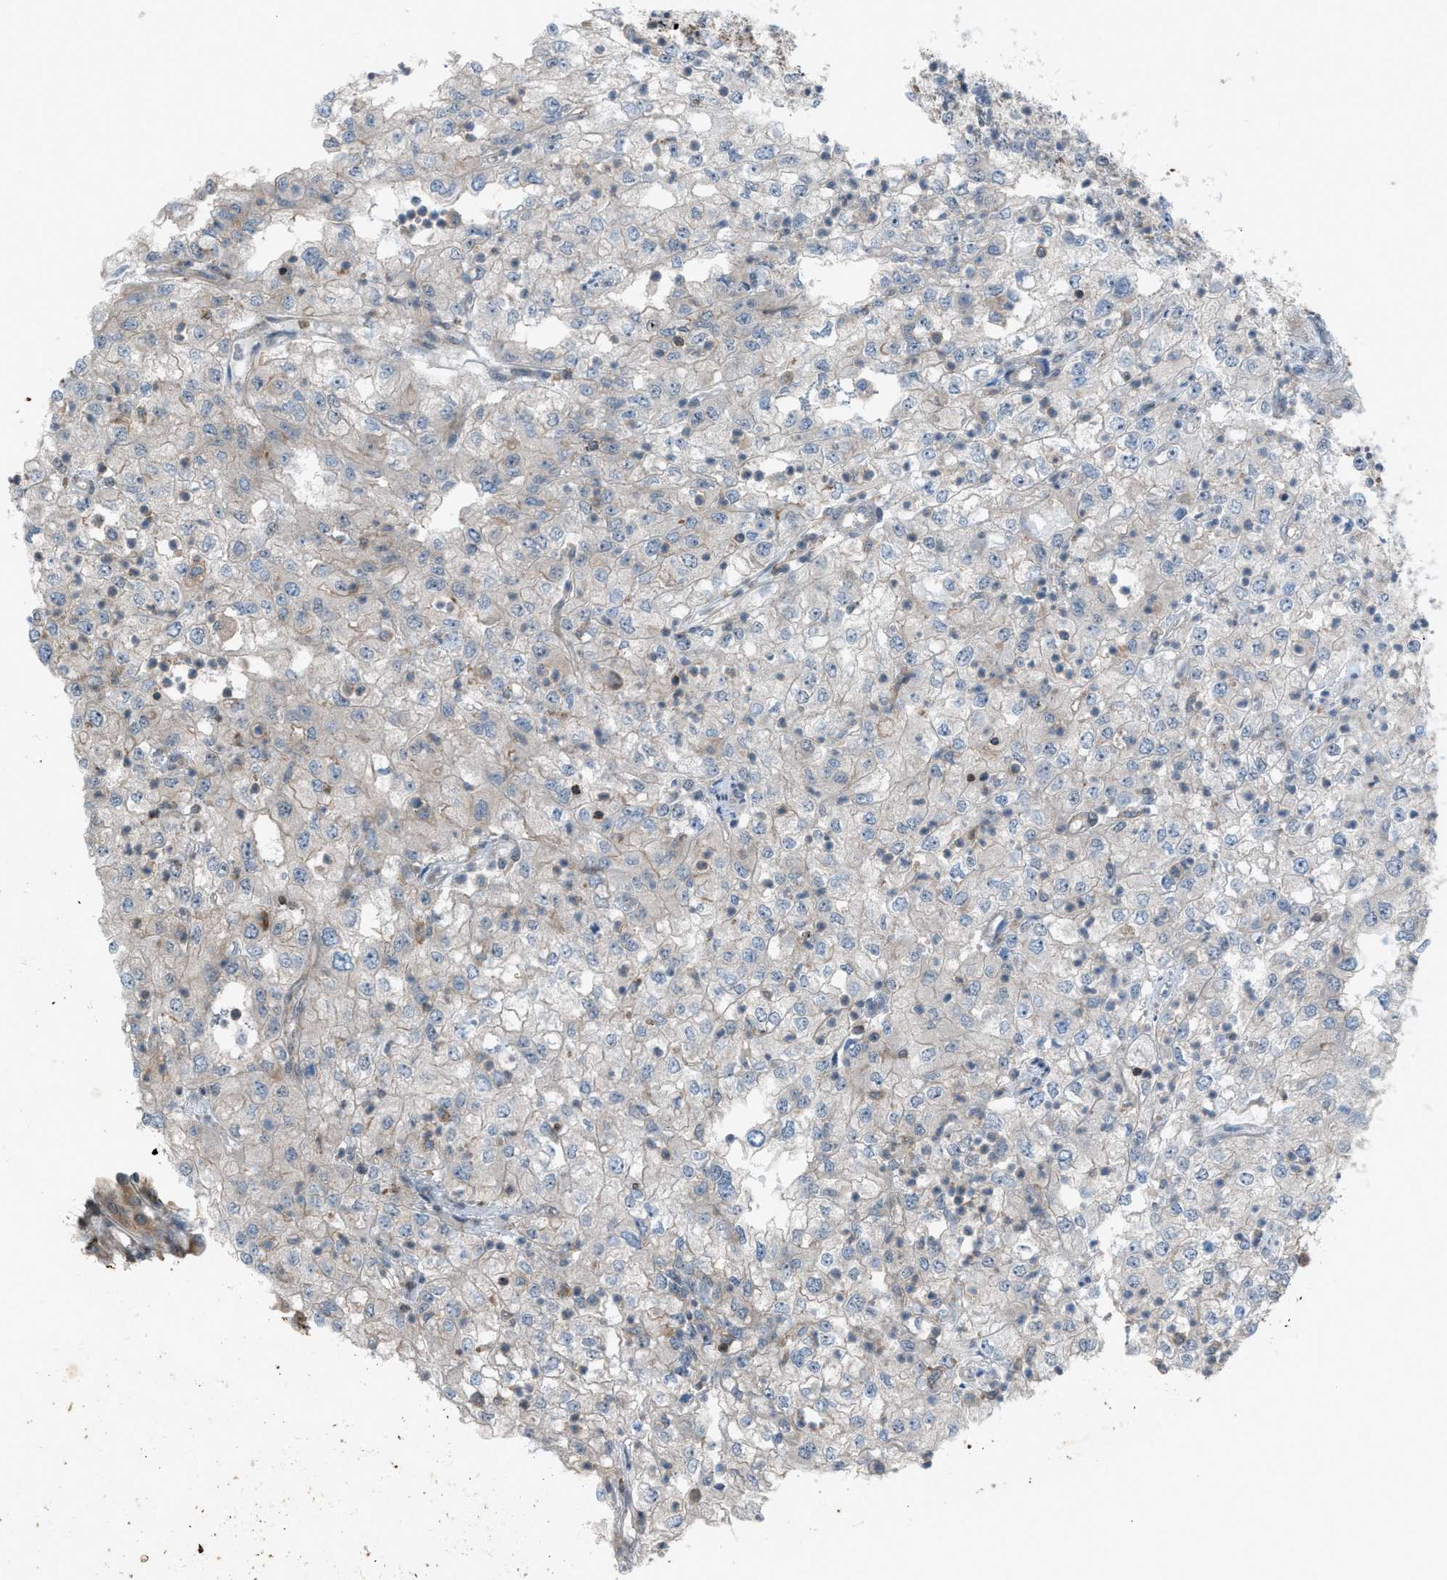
{"staining": {"intensity": "weak", "quantity": "<25%", "location": "cytoplasmic/membranous"}, "tissue": "renal cancer", "cell_type": "Tumor cells", "image_type": "cancer", "snomed": [{"axis": "morphology", "description": "Adenocarcinoma, NOS"}, {"axis": "topography", "description": "Kidney"}], "caption": "Tumor cells are negative for brown protein staining in renal adenocarcinoma.", "gene": "DYRK1A", "patient": {"sex": "female", "age": 54}}